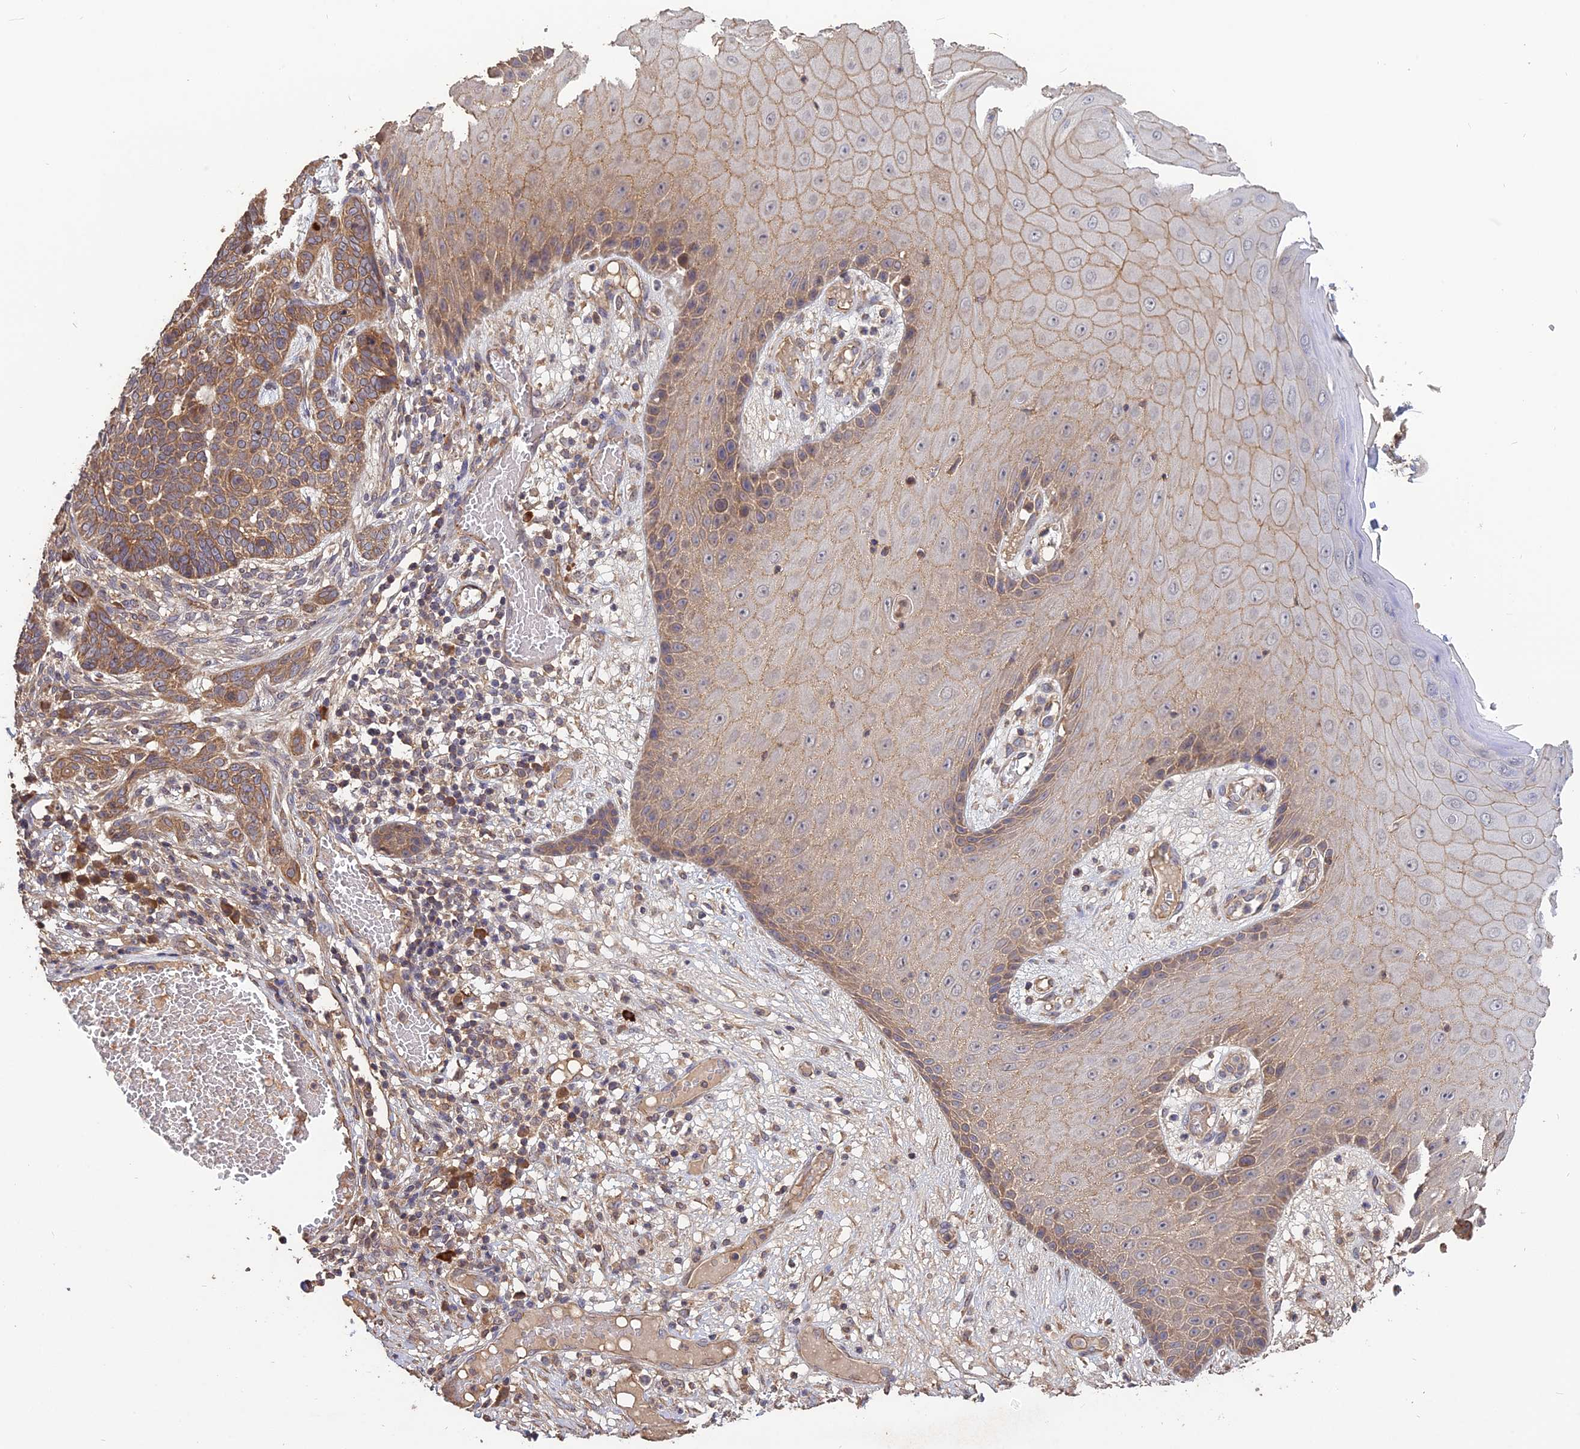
{"staining": {"intensity": "moderate", "quantity": ">75%", "location": "cytoplasmic/membranous"}, "tissue": "skin cancer", "cell_type": "Tumor cells", "image_type": "cancer", "snomed": [{"axis": "morphology", "description": "Normal tissue, NOS"}, {"axis": "morphology", "description": "Basal cell carcinoma"}, {"axis": "topography", "description": "Skin"}], "caption": "This is a micrograph of immunohistochemistry staining of basal cell carcinoma (skin), which shows moderate expression in the cytoplasmic/membranous of tumor cells.", "gene": "ARHGAP40", "patient": {"sex": "male", "age": 64}}